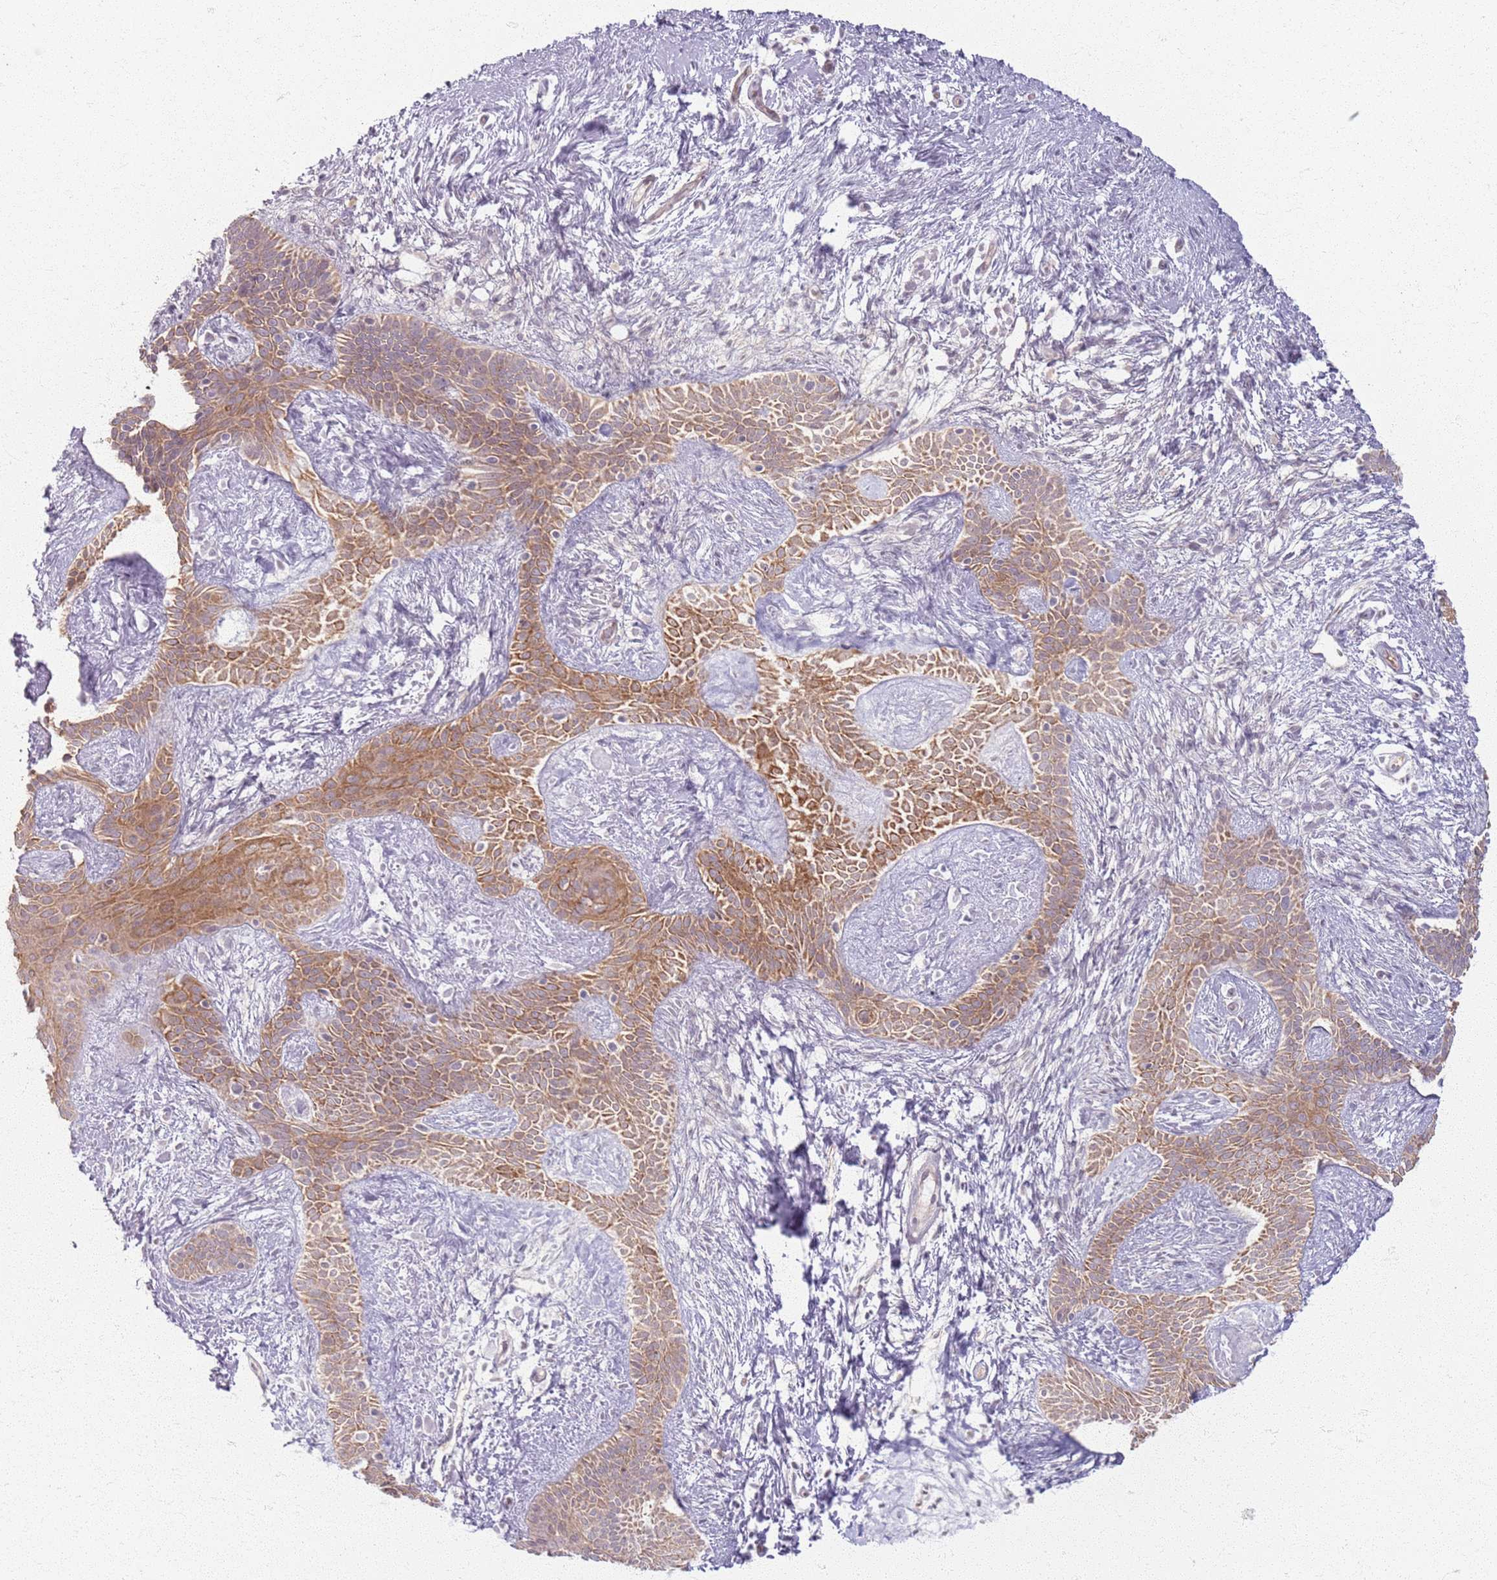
{"staining": {"intensity": "moderate", "quantity": ">75%", "location": "cytoplasmic/membranous"}, "tissue": "skin cancer", "cell_type": "Tumor cells", "image_type": "cancer", "snomed": [{"axis": "morphology", "description": "Basal cell carcinoma"}, {"axis": "topography", "description": "Skin"}], "caption": "A histopathology image of human skin cancer stained for a protein displays moderate cytoplasmic/membranous brown staining in tumor cells. (brown staining indicates protein expression, while blue staining denotes nuclei).", "gene": "KCNA5", "patient": {"sex": "male", "age": 78}}